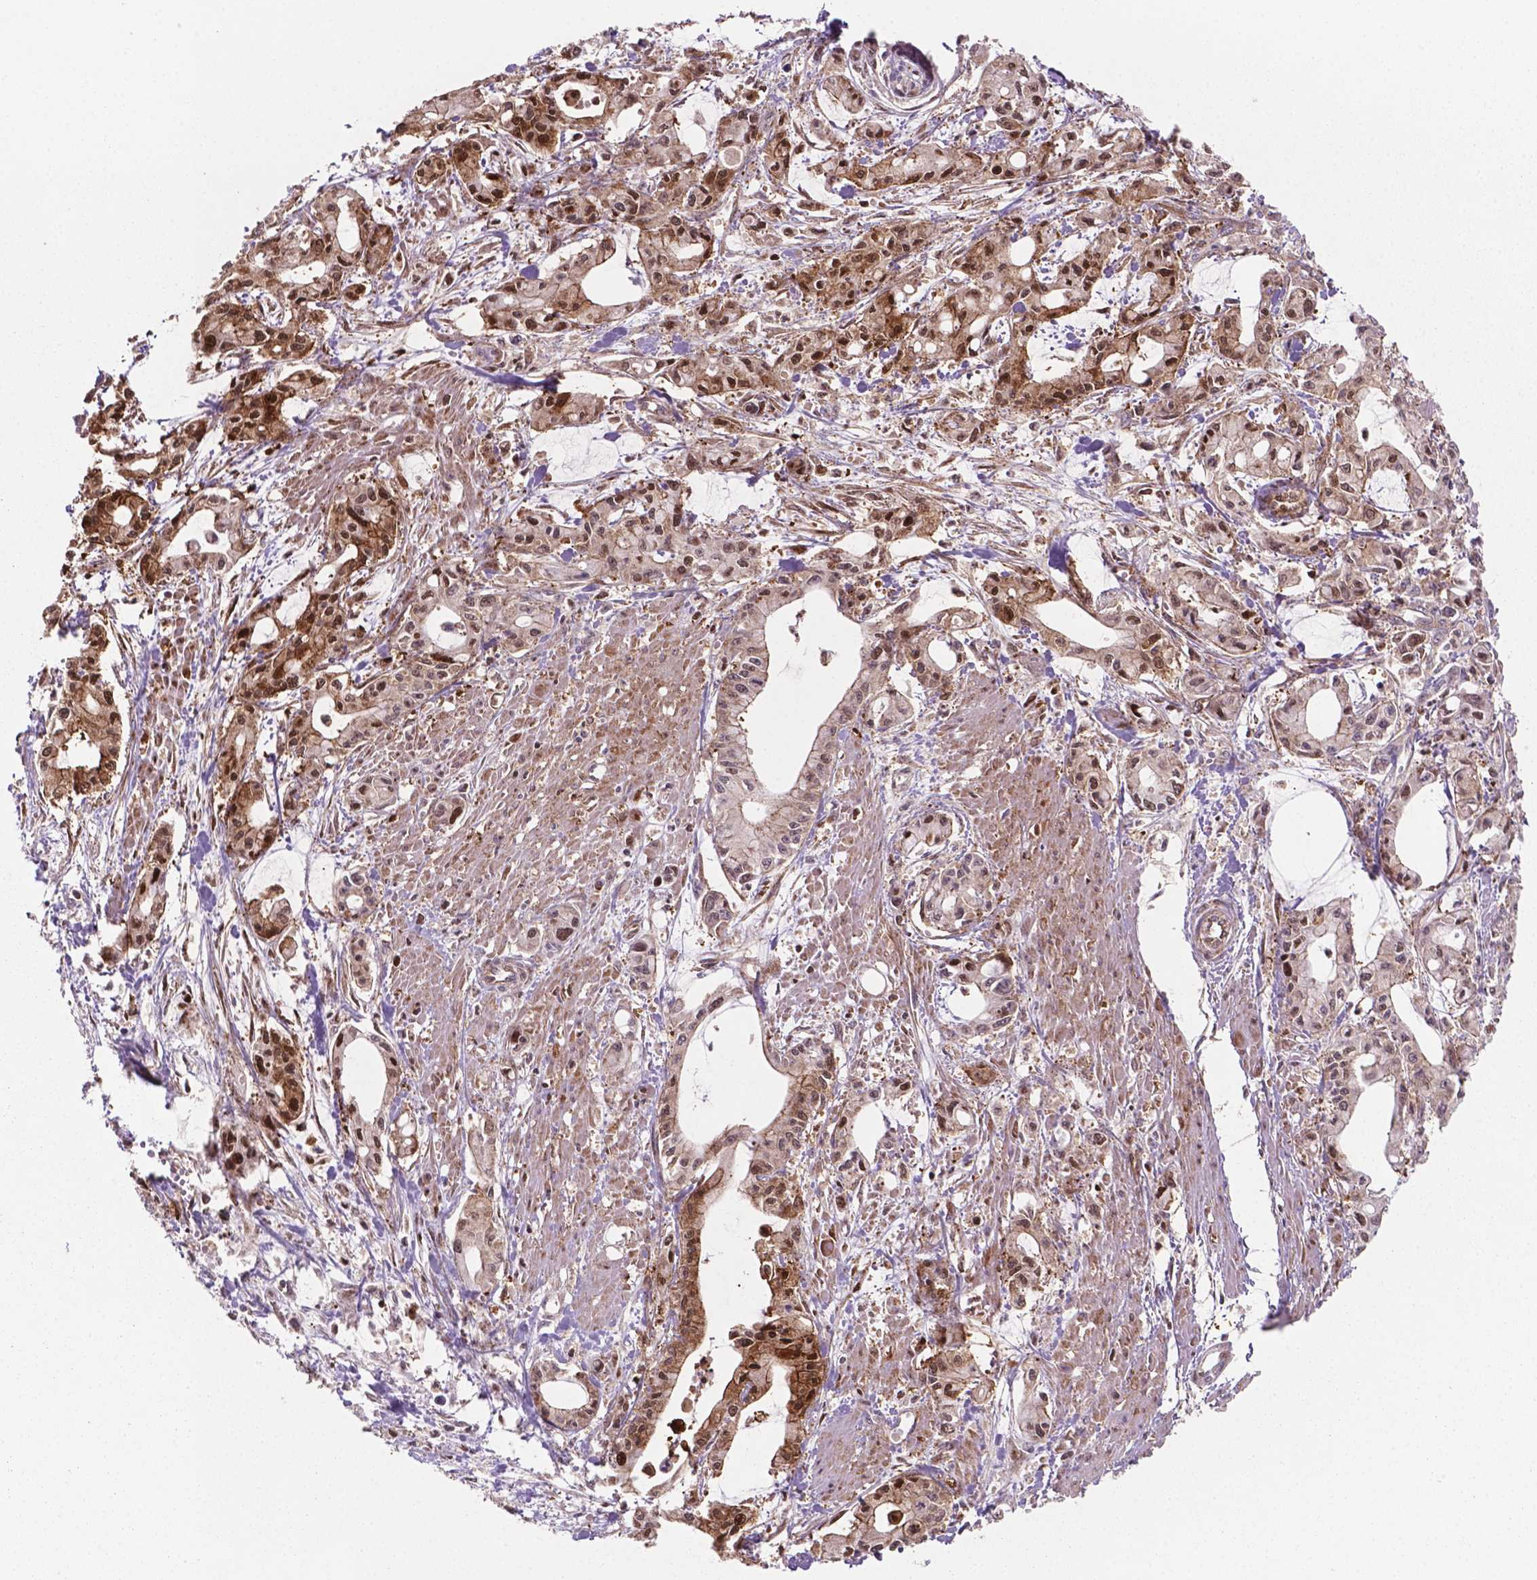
{"staining": {"intensity": "strong", "quantity": "25%-75%", "location": "nuclear"}, "tissue": "pancreatic cancer", "cell_type": "Tumor cells", "image_type": "cancer", "snomed": [{"axis": "morphology", "description": "Adenocarcinoma, NOS"}, {"axis": "topography", "description": "Pancreas"}], "caption": "A brown stain highlights strong nuclear expression of a protein in human adenocarcinoma (pancreatic) tumor cells.", "gene": "LDHA", "patient": {"sex": "male", "age": 48}}